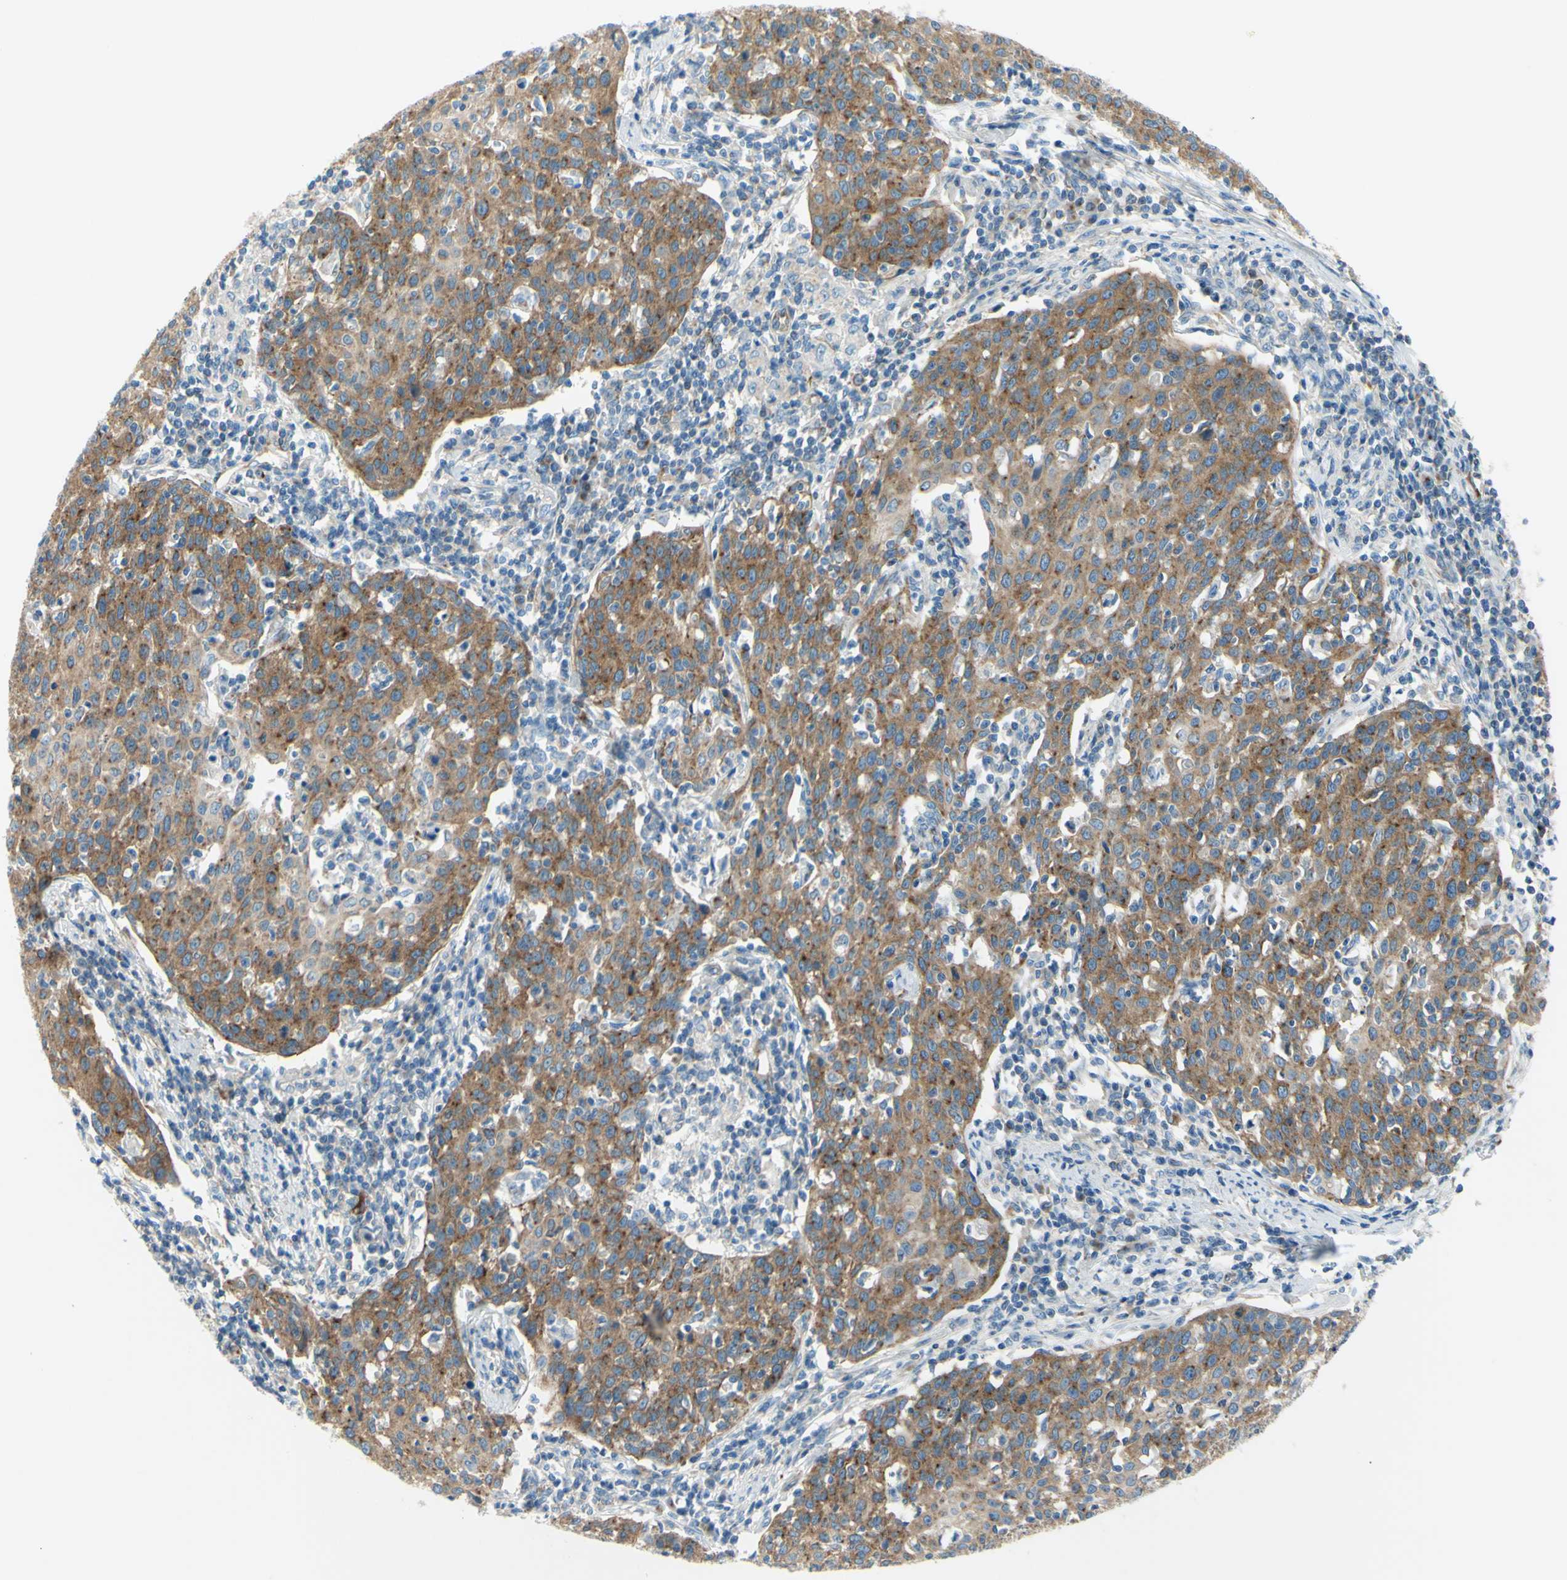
{"staining": {"intensity": "moderate", "quantity": ">75%", "location": "cytoplasmic/membranous"}, "tissue": "cervical cancer", "cell_type": "Tumor cells", "image_type": "cancer", "snomed": [{"axis": "morphology", "description": "Squamous cell carcinoma, NOS"}, {"axis": "topography", "description": "Cervix"}], "caption": "Protein expression analysis of human cervical squamous cell carcinoma reveals moderate cytoplasmic/membranous staining in approximately >75% of tumor cells.", "gene": "FRMD4B", "patient": {"sex": "female", "age": 38}}